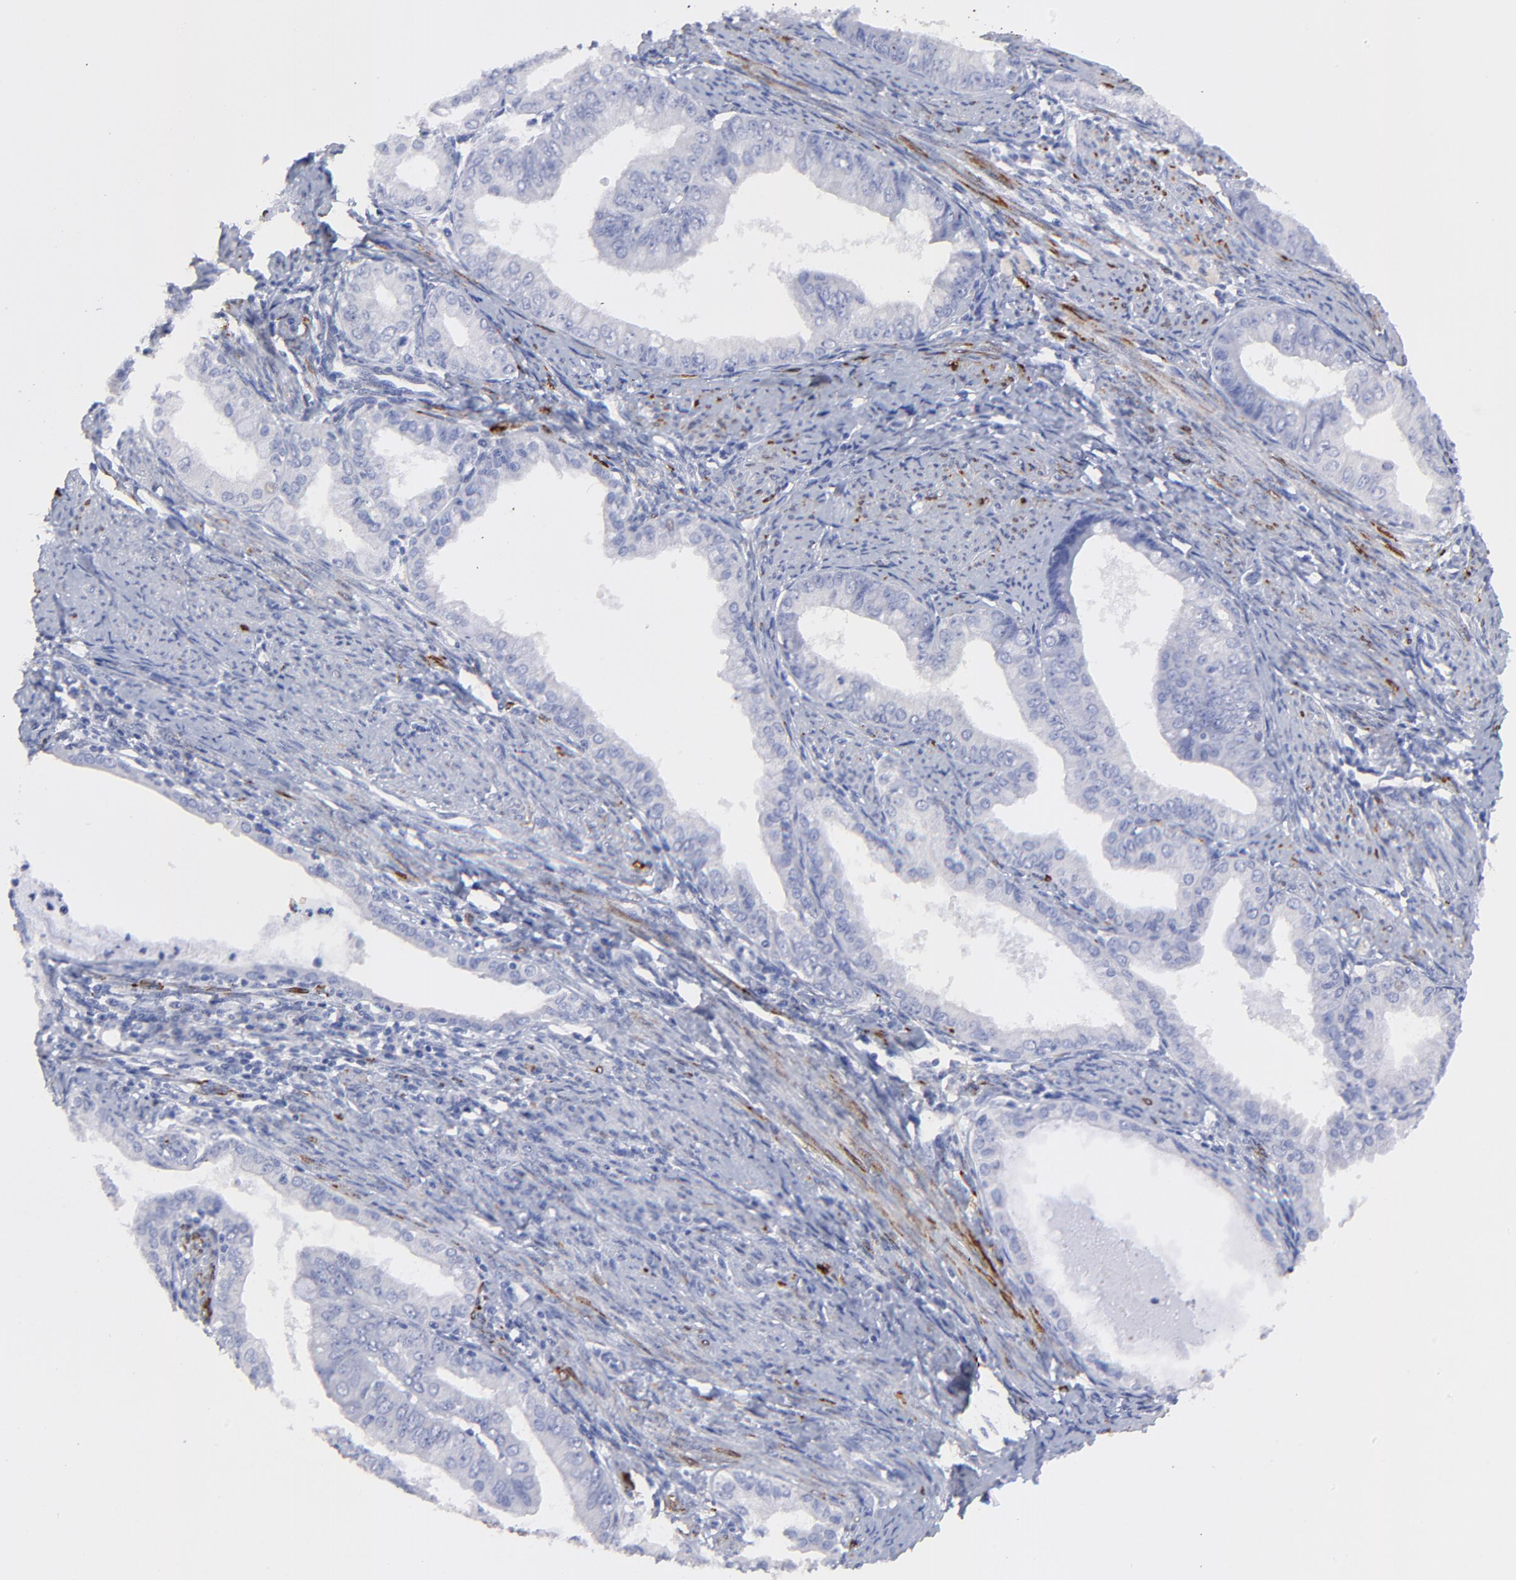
{"staining": {"intensity": "negative", "quantity": "none", "location": "none"}, "tissue": "endometrial cancer", "cell_type": "Tumor cells", "image_type": "cancer", "snomed": [{"axis": "morphology", "description": "Adenocarcinoma, NOS"}, {"axis": "topography", "description": "Endometrium"}], "caption": "Tumor cells are negative for brown protein staining in endometrial adenocarcinoma.", "gene": "HORMAD2", "patient": {"sex": "female", "age": 76}}